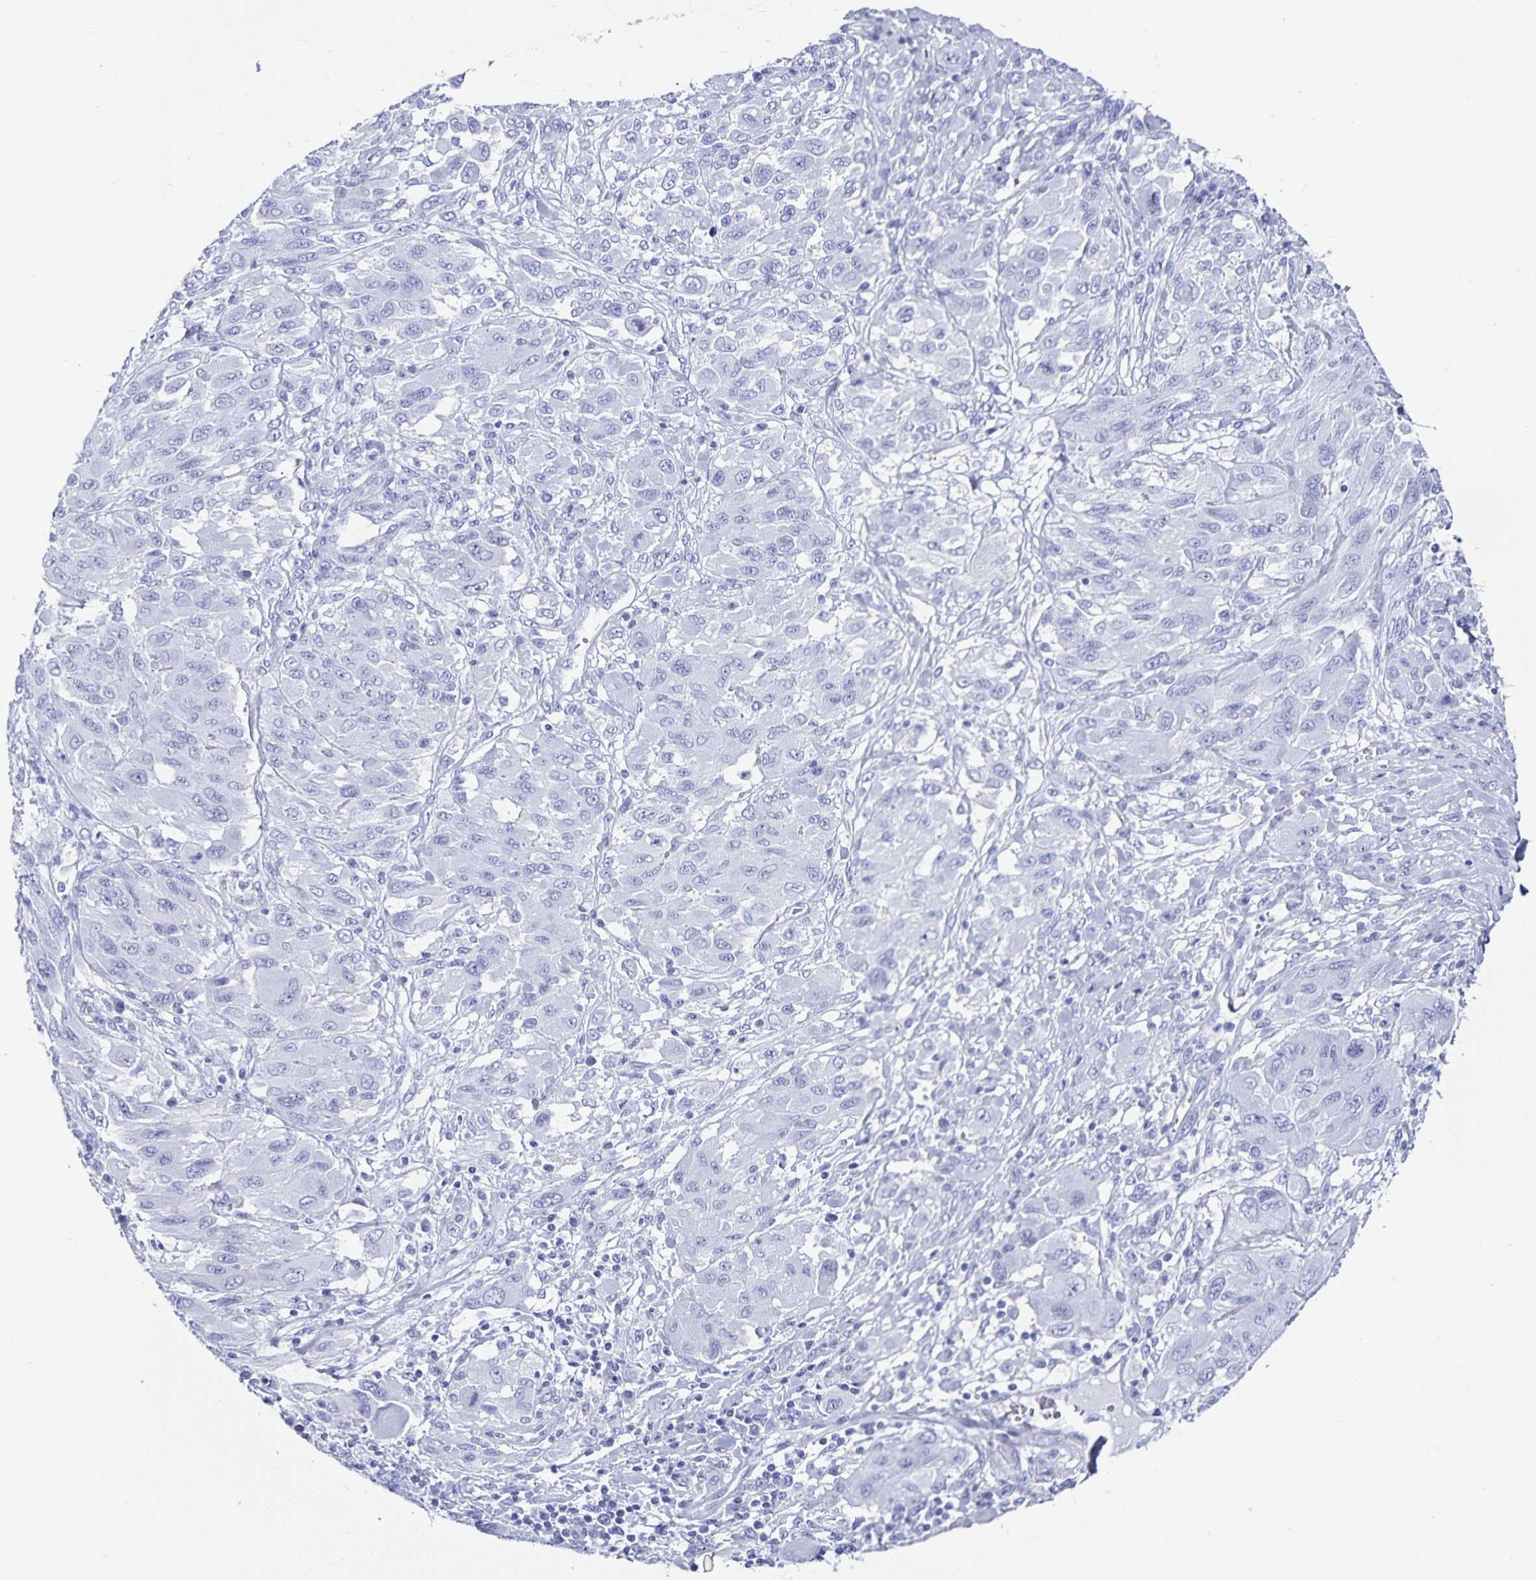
{"staining": {"intensity": "negative", "quantity": "none", "location": "none"}, "tissue": "melanoma", "cell_type": "Tumor cells", "image_type": "cancer", "snomed": [{"axis": "morphology", "description": "Malignant melanoma, NOS"}, {"axis": "topography", "description": "Skin"}], "caption": "Tumor cells are negative for protein expression in human melanoma. (DAB IHC visualized using brightfield microscopy, high magnification).", "gene": "C19orf73", "patient": {"sex": "female", "age": 91}}